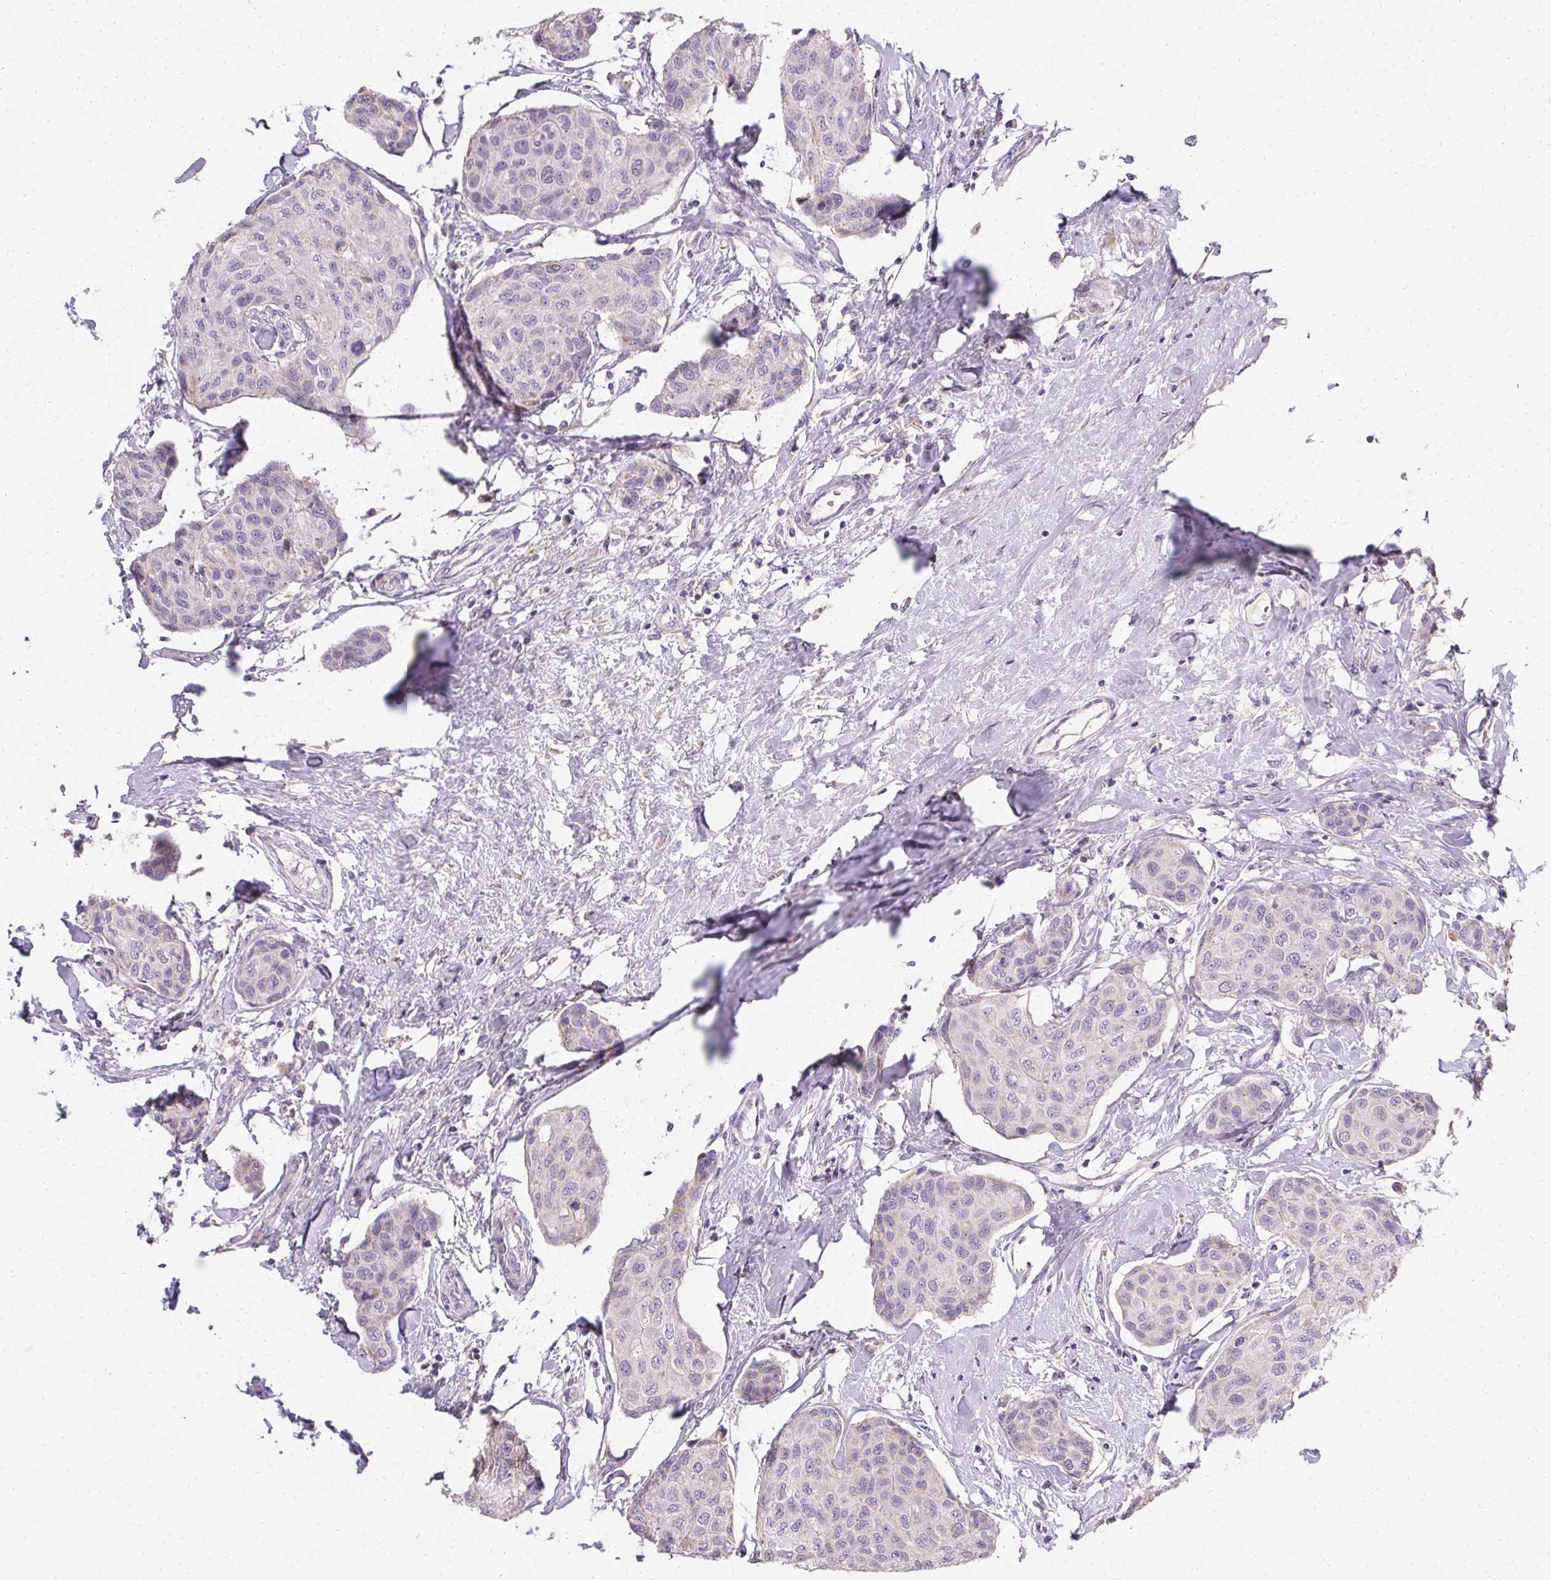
{"staining": {"intensity": "negative", "quantity": "none", "location": "none"}, "tissue": "breast cancer", "cell_type": "Tumor cells", "image_type": "cancer", "snomed": [{"axis": "morphology", "description": "Duct carcinoma"}, {"axis": "topography", "description": "Breast"}], "caption": "Protein analysis of breast cancer (invasive ductal carcinoma) shows no significant expression in tumor cells.", "gene": "TRIP13", "patient": {"sex": "female", "age": 80}}